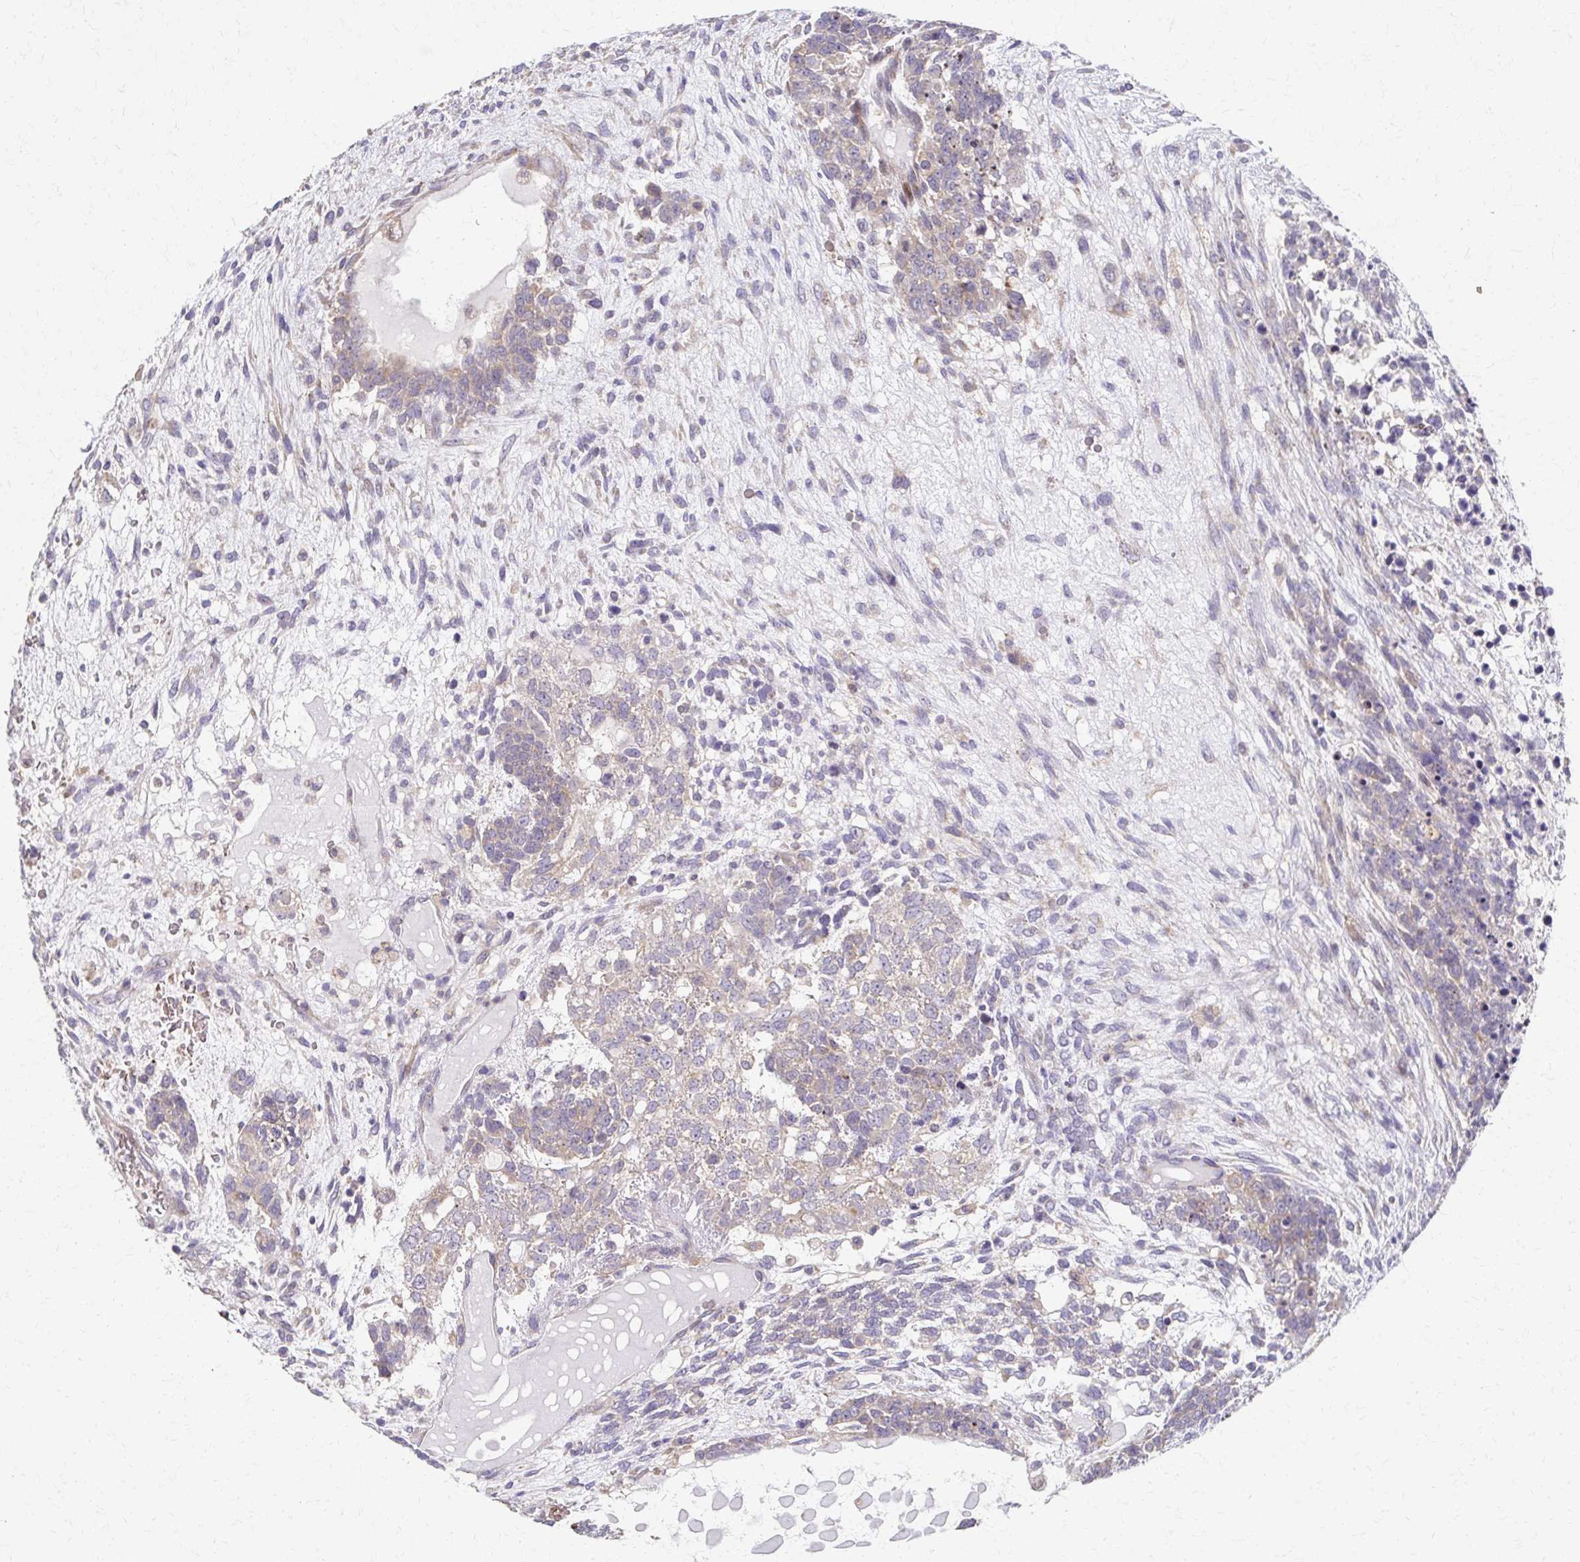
{"staining": {"intensity": "weak", "quantity": "<25%", "location": "cytoplasmic/membranous"}, "tissue": "testis cancer", "cell_type": "Tumor cells", "image_type": "cancer", "snomed": [{"axis": "morphology", "description": "Carcinoma, Embryonal, NOS"}, {"axis": "topography", "description": "Testis"}], "caption": "A high-resolution image shows immunohistochemistry (IHC) staining of testis cancer, which reveals no significant positivity in tumor cells. Brightfield microscopy of IHC stained with DAB (3,3'-diaminobenzidine) (brown) and hematoxylin (blue), captured at high magnification.", "gene": "SKA2", "patient": {"sex": "male", "age": 23}}